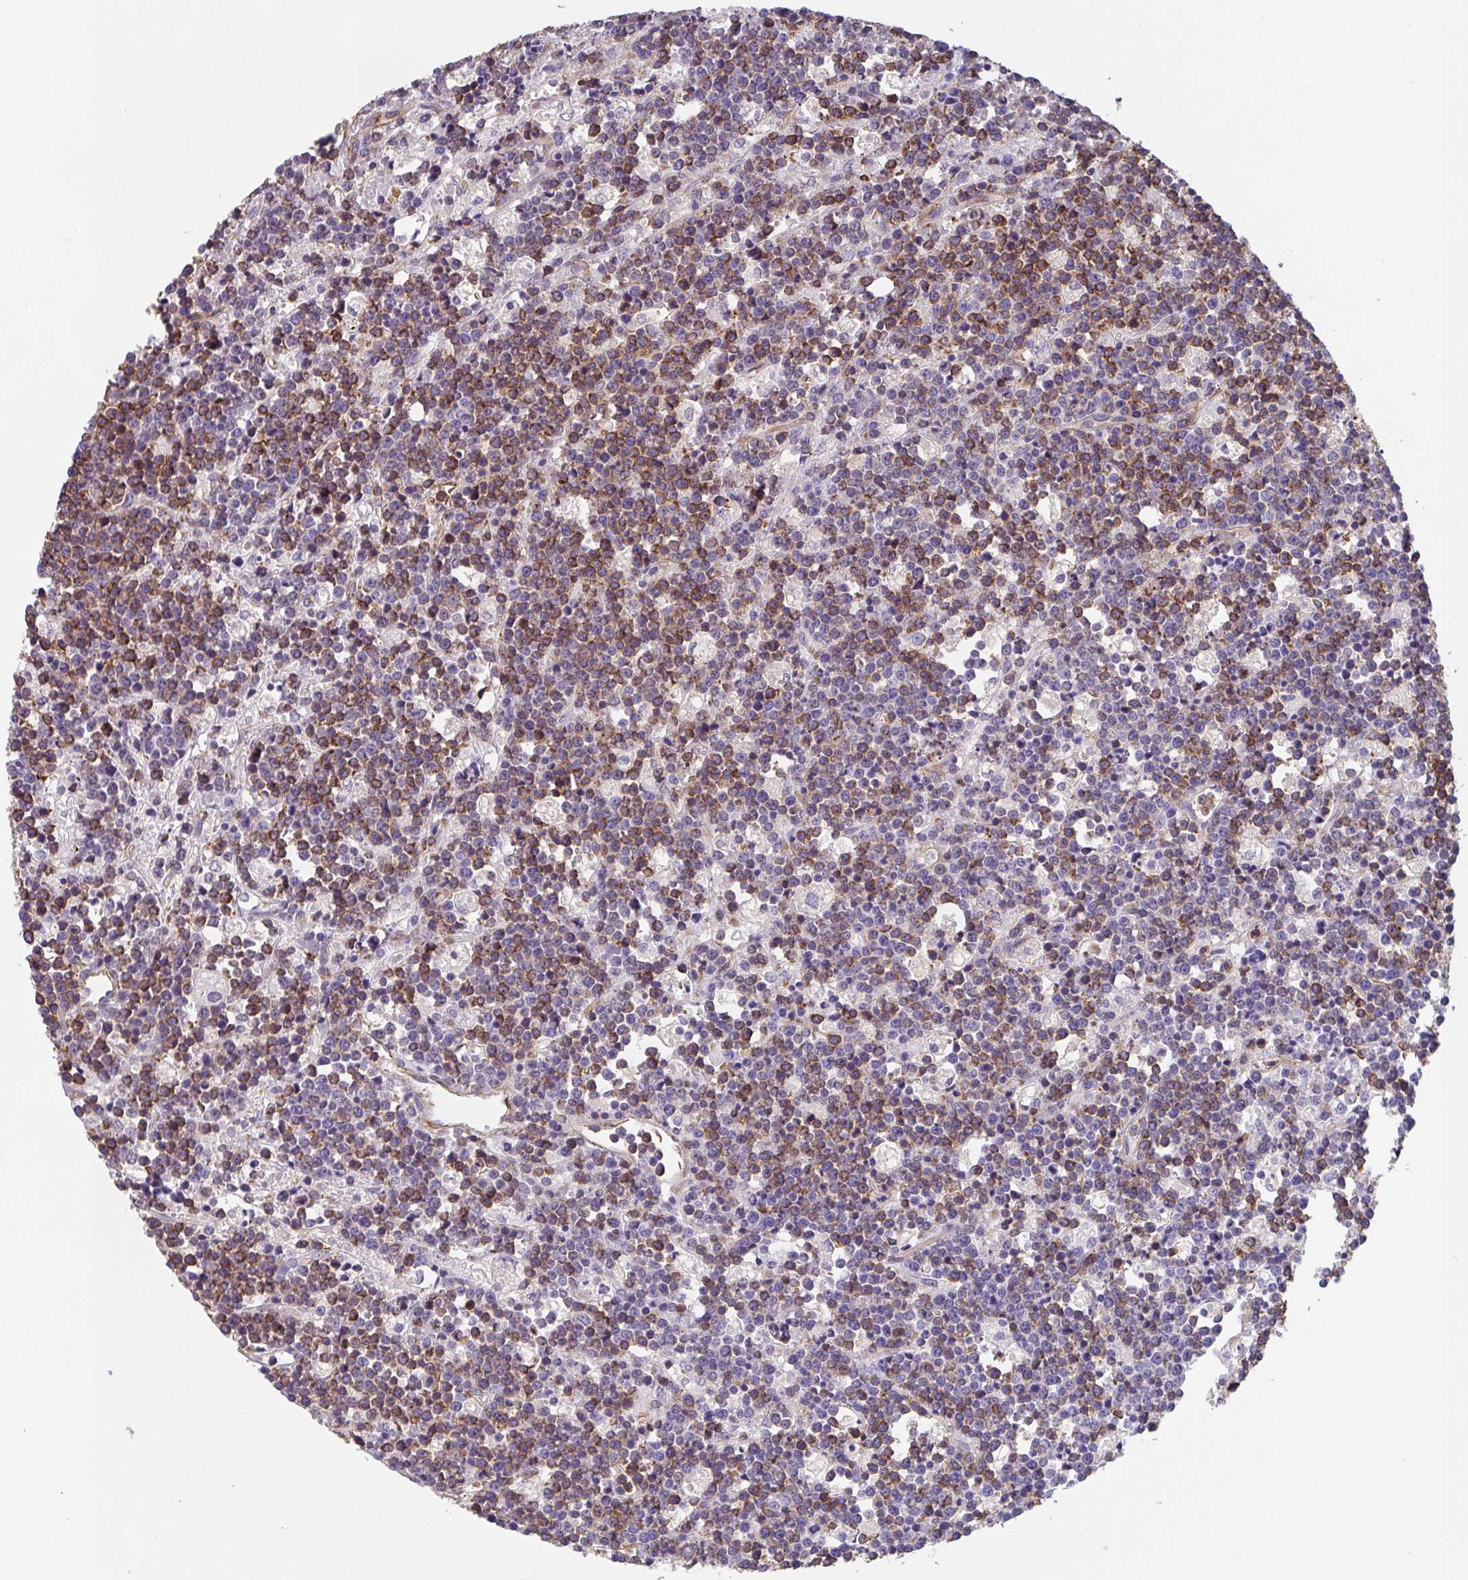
{"staining": {"intensity": "moderate", "quantity": "25%-75%", "location": "cytoplasmic/membranous"}, "tissue": "lymphoma", "cell_type": "Tumor cells", "image_type": "cancer", "snomed": [{"axis": "morphology", "description": "Malignant lymphoma, non-Hodgkin's type, High grade"}, {"axis": "topography", "description": "Ovary"}], "caption": "The micrograph displays immunohistochemical staining of high-grade malignant lymphoma, non-Hodgkin's type. There is moderate cytoplasmic/membranous positivity is seen in approximately 25%-75% of tumor cells. (DAB (3,3'-diaminobenzidine) = brown stain, brightfield microscopy at high magnification).", "gene": "DBN1", "patient": {"sex": "female", "age": 56}}